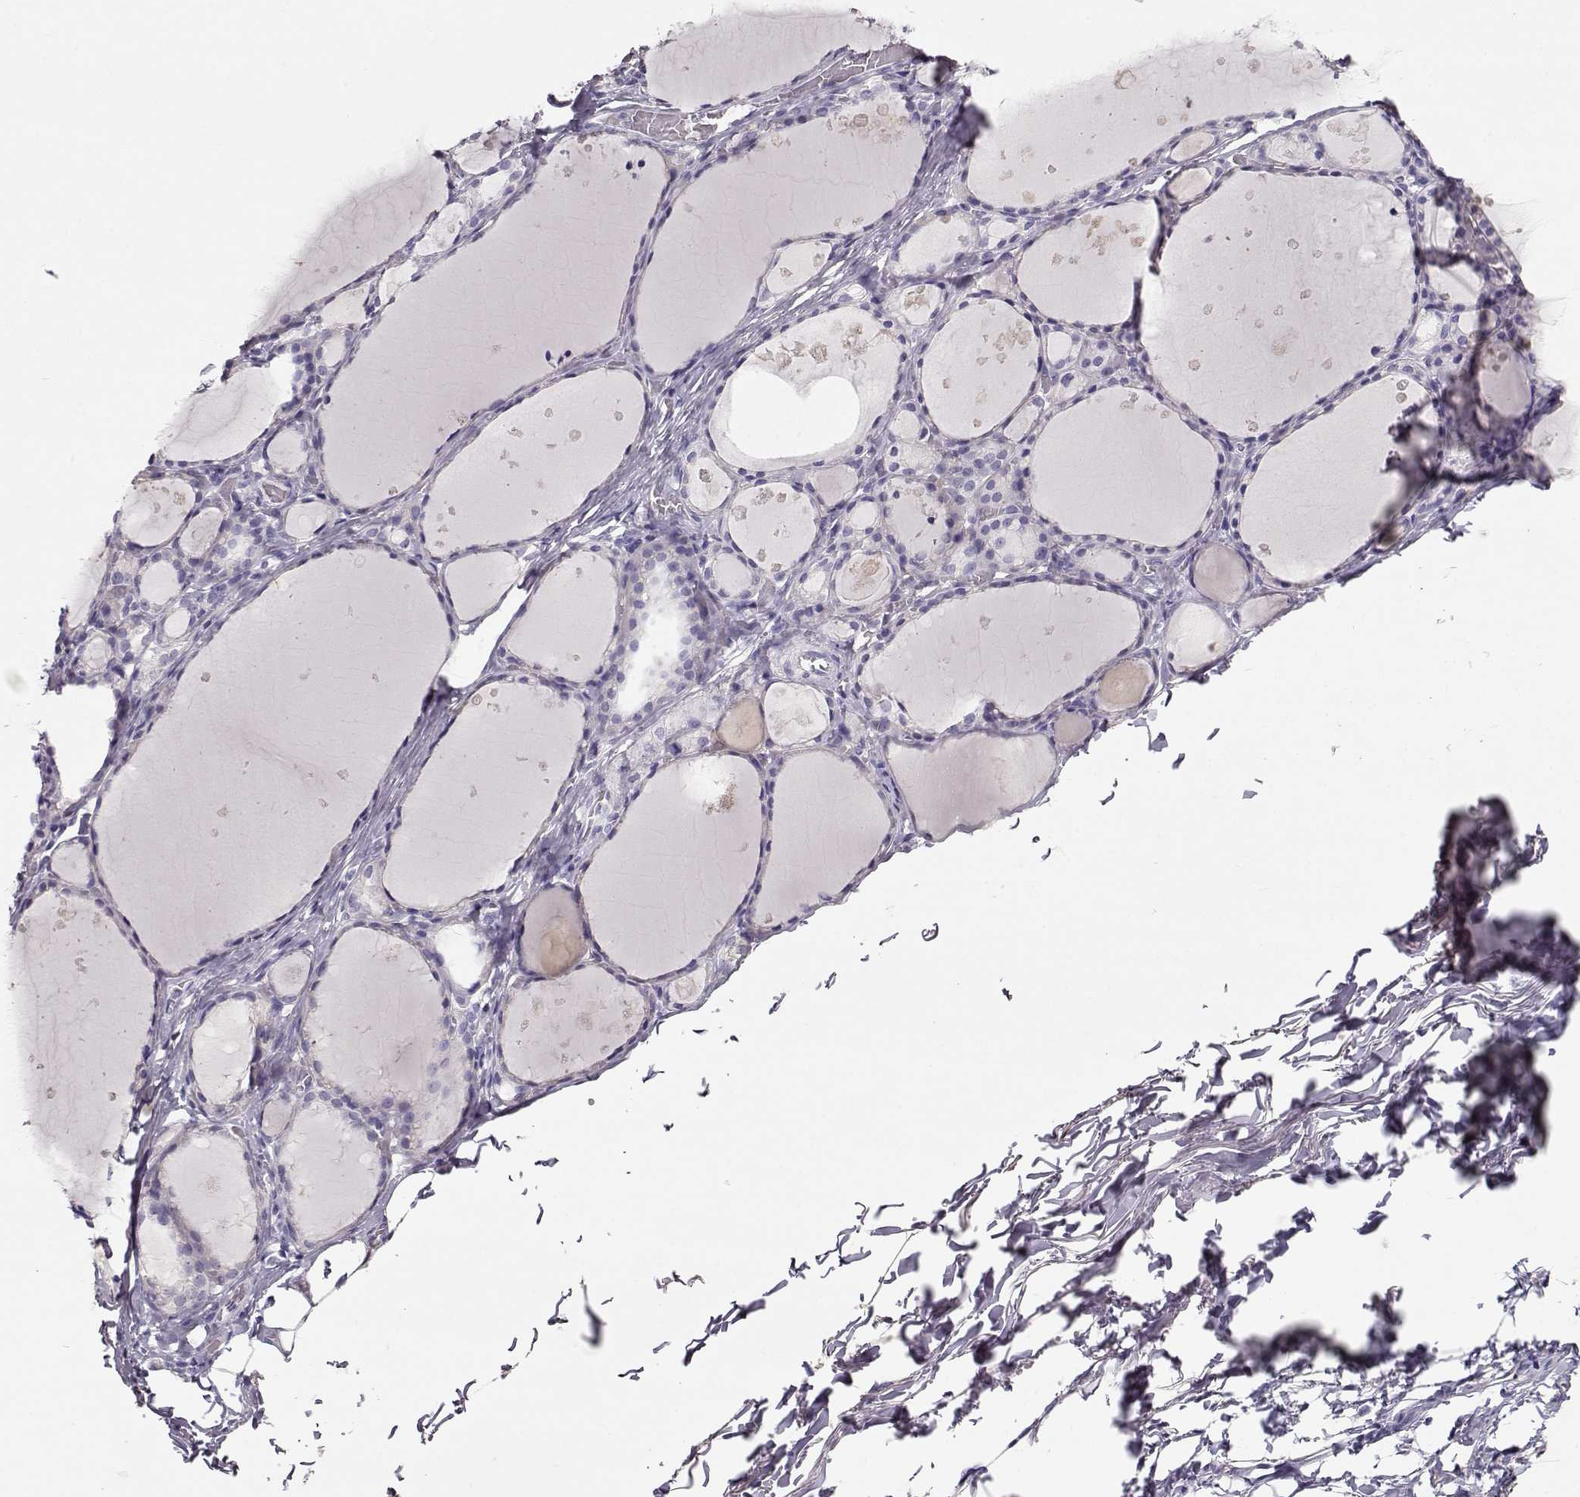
{"staining": {"intensity": "negative", "quantity": "none", "location": "none"}, "tissue": "thyroid gland", "cell_type": "Glandular cells", "image_type": "normal", "snomed": [{"axis": "morphology", "description": "Normal tissue, NOS"}, {"axis": "topography", "description": "Thyroid gland"}], "caption": "IHC histopathology image of normal thyroid gland: human thyroid gland stained with DAB (3,3'-diaminobenzidine) shows no significant protein positivity in glandular cells. (DAB (3,3'-diaminobenzidine) IHC with hematoxylin counter stain).", "gene": "NDRG4", "patient": {"sex": "male", "age": 68}}